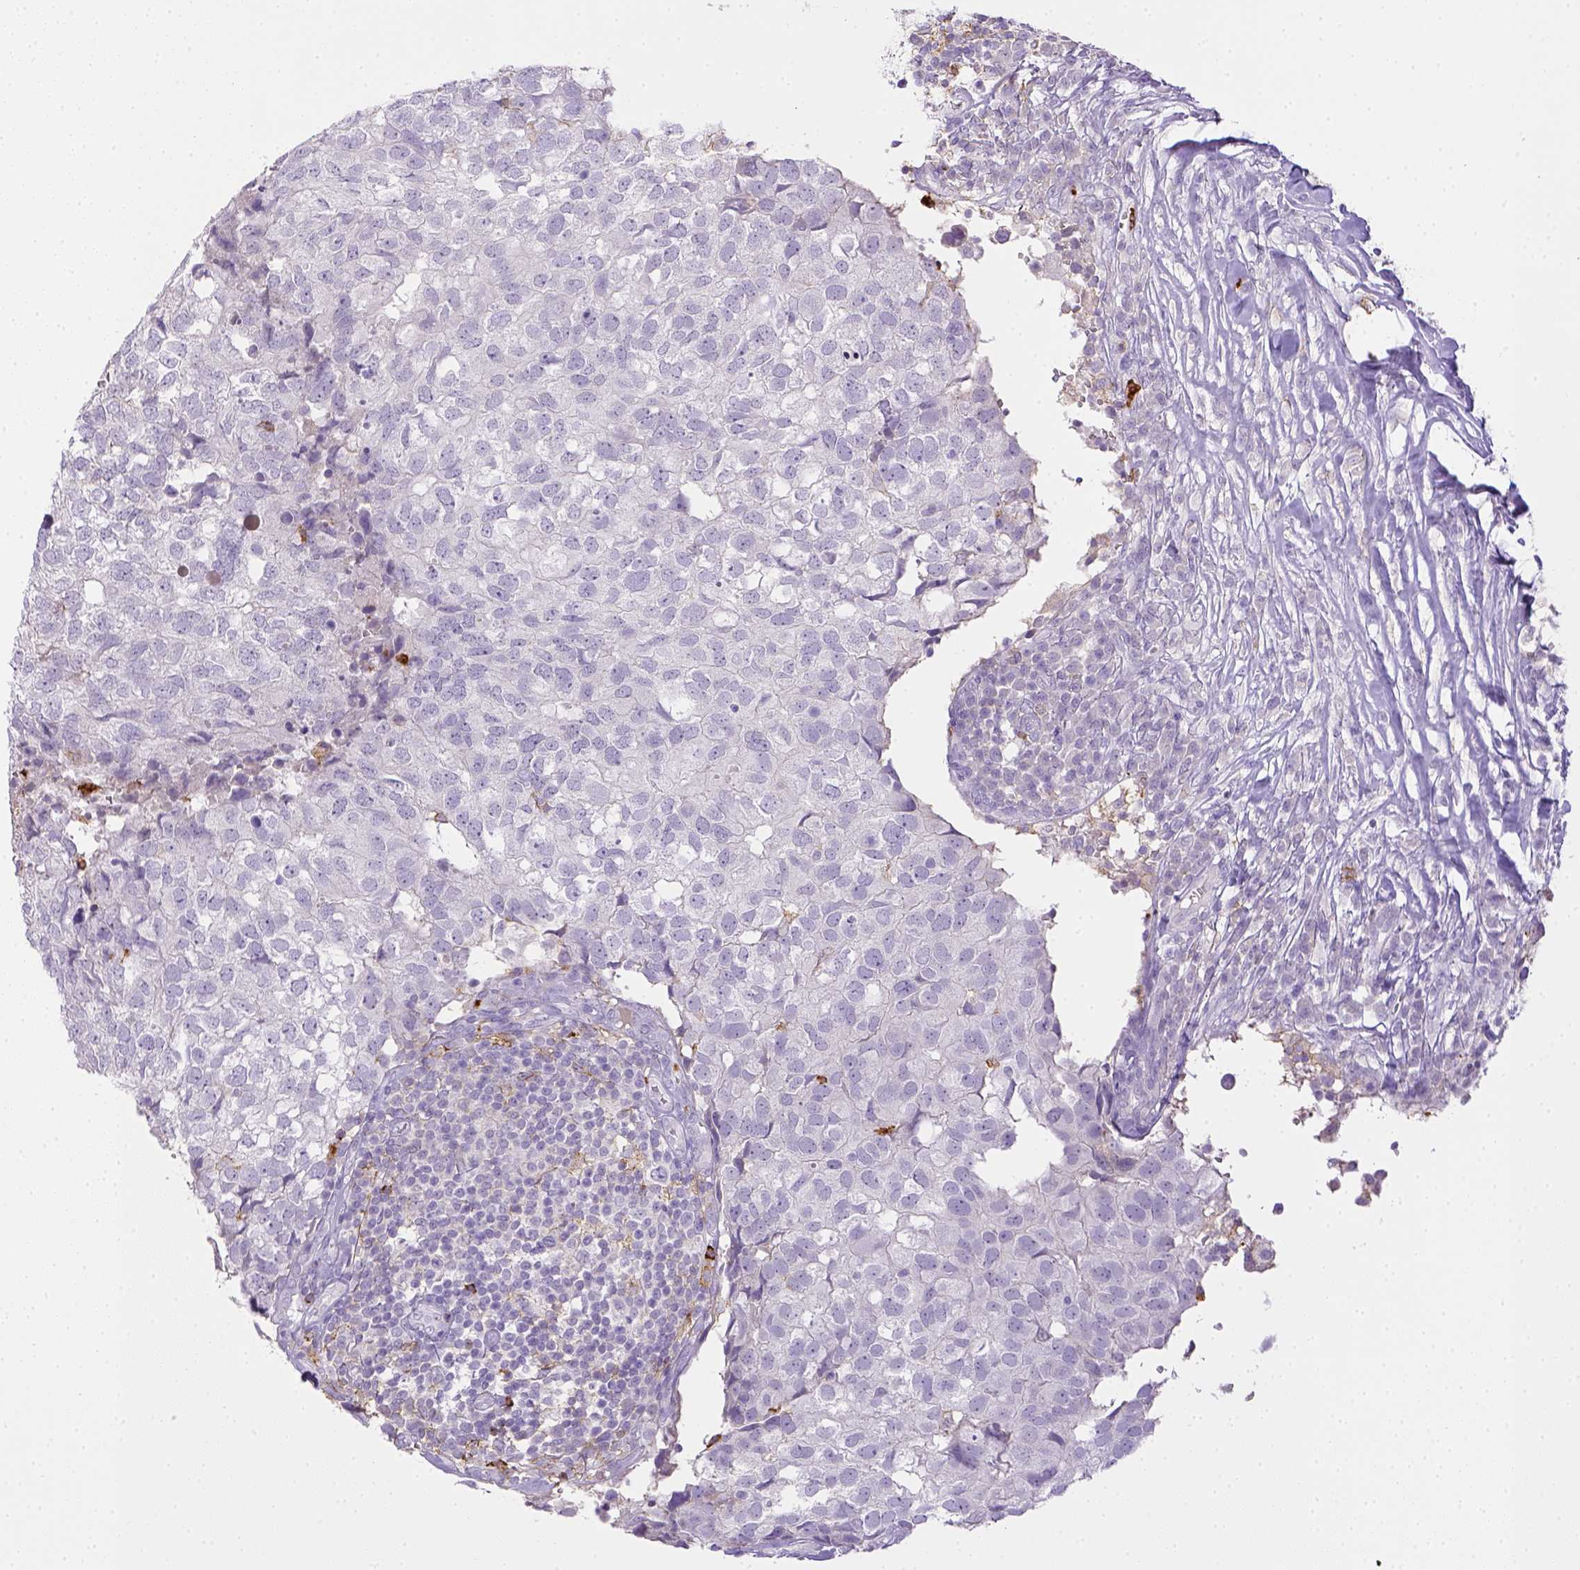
{"staining": {"intensity": "negative", "quantity": "none", "location": "none"}, "tissue": "breast cancer", "cell_type": "Tumor cells", "image_type": "cancer", "snomed": [{"axis": "morphology", "description": "Duct carcinoma"}, {"axis": "topography", "description": "Breast"}], "caption": "There is no significant staining in tumor cells of infiltrating ductal carcinoma (breast).", "gene": "ITGAM", "patient": {"sex": "female", "age": 30}}